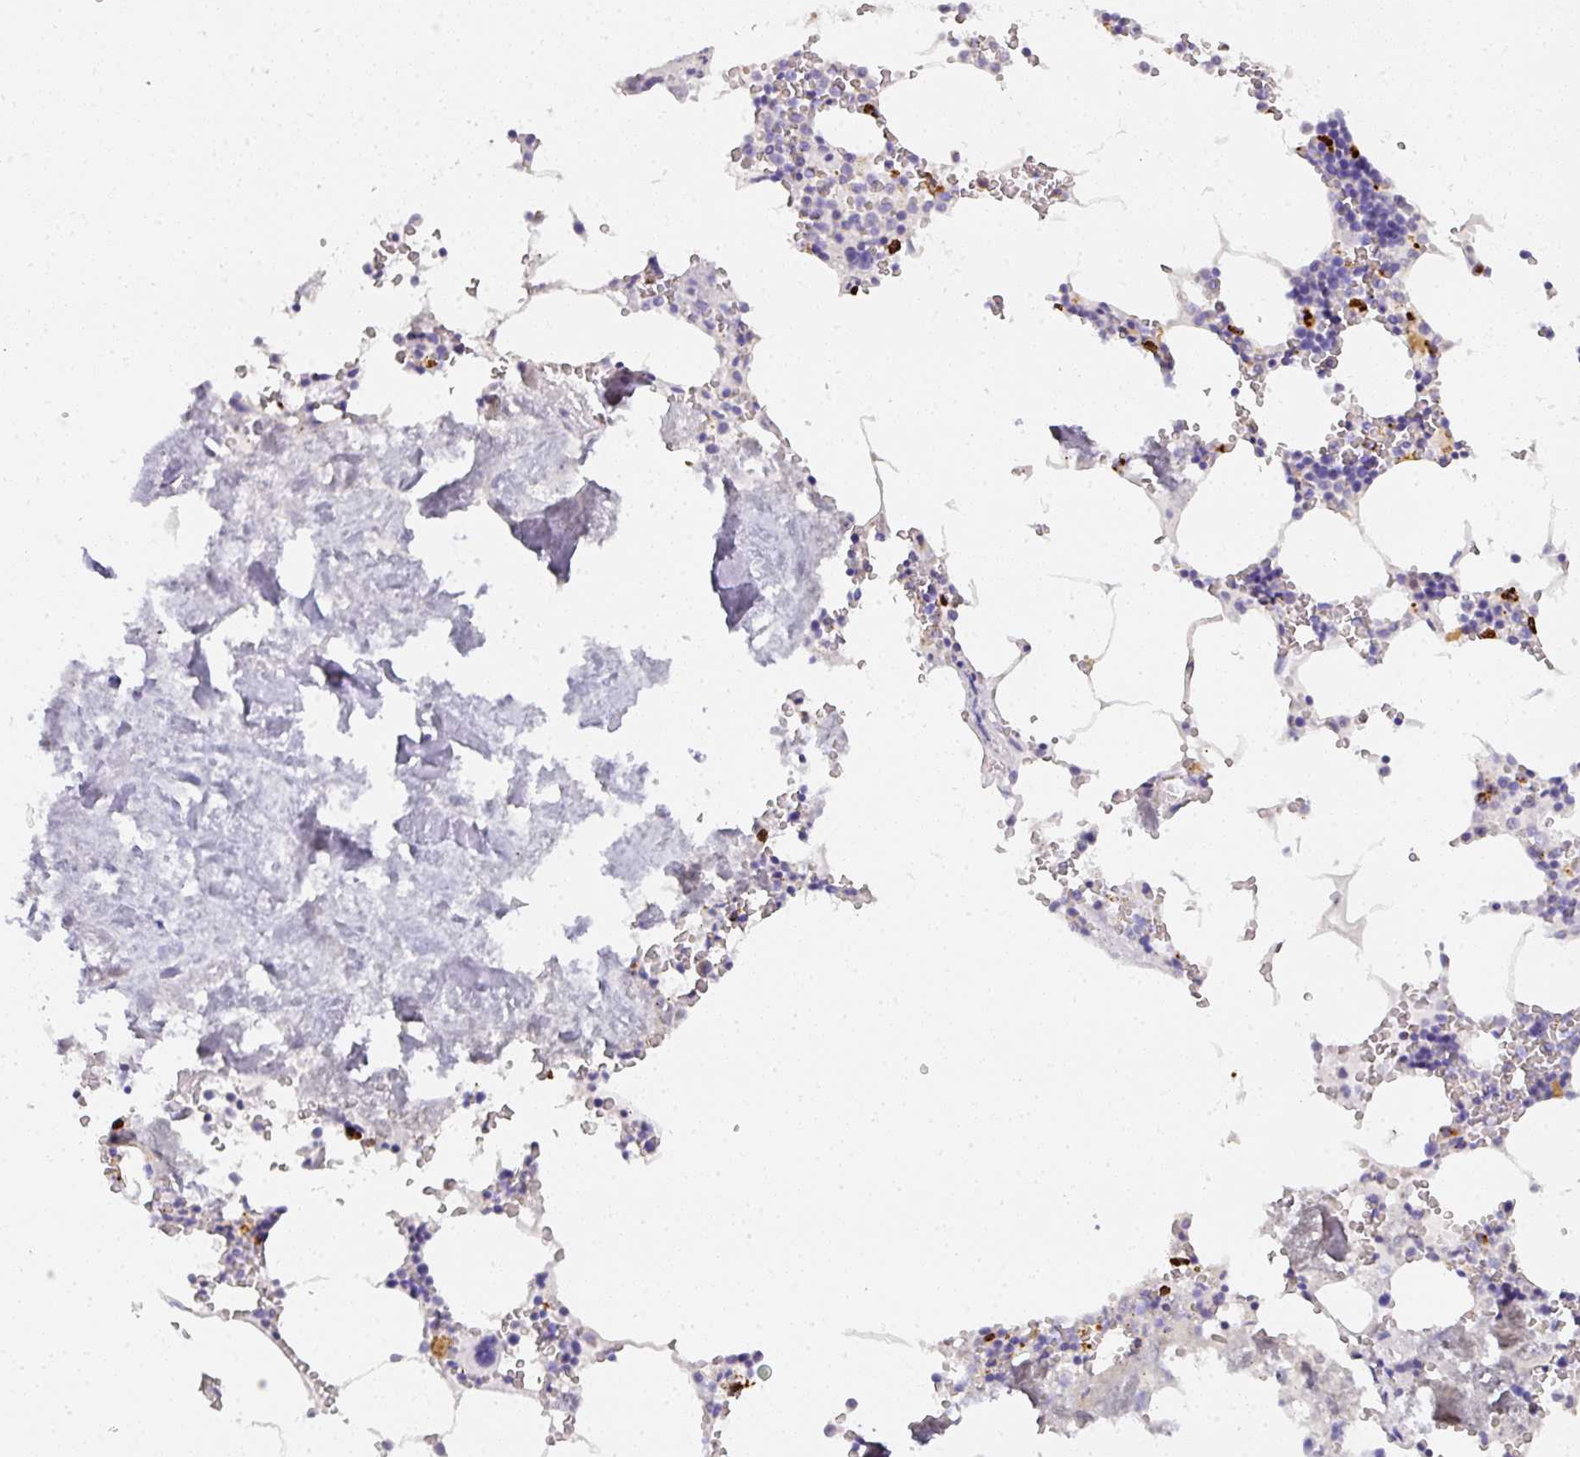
{"staining": {"intensity": "strong", "quantity": "<25%", "location": "cytoplasmic/membranous"}, "tissue": "bone marrow", "cell_type": "Hematopoietic cells", "image_type": "normal", "snomed": [{"axis": "morphology", "description": "Normal tissue, NOS"}, {"axis": "topography", "description": "Bone marrow"}], "caption": "DAB immunohistochemical staining of unremarkable bone marrow displays strong cytoplasmic/membranous protein staining in approximately <25% of hematopoietic cells.", "gene": "MMACHC", "patient": {"sex": "male", "age": 54}}